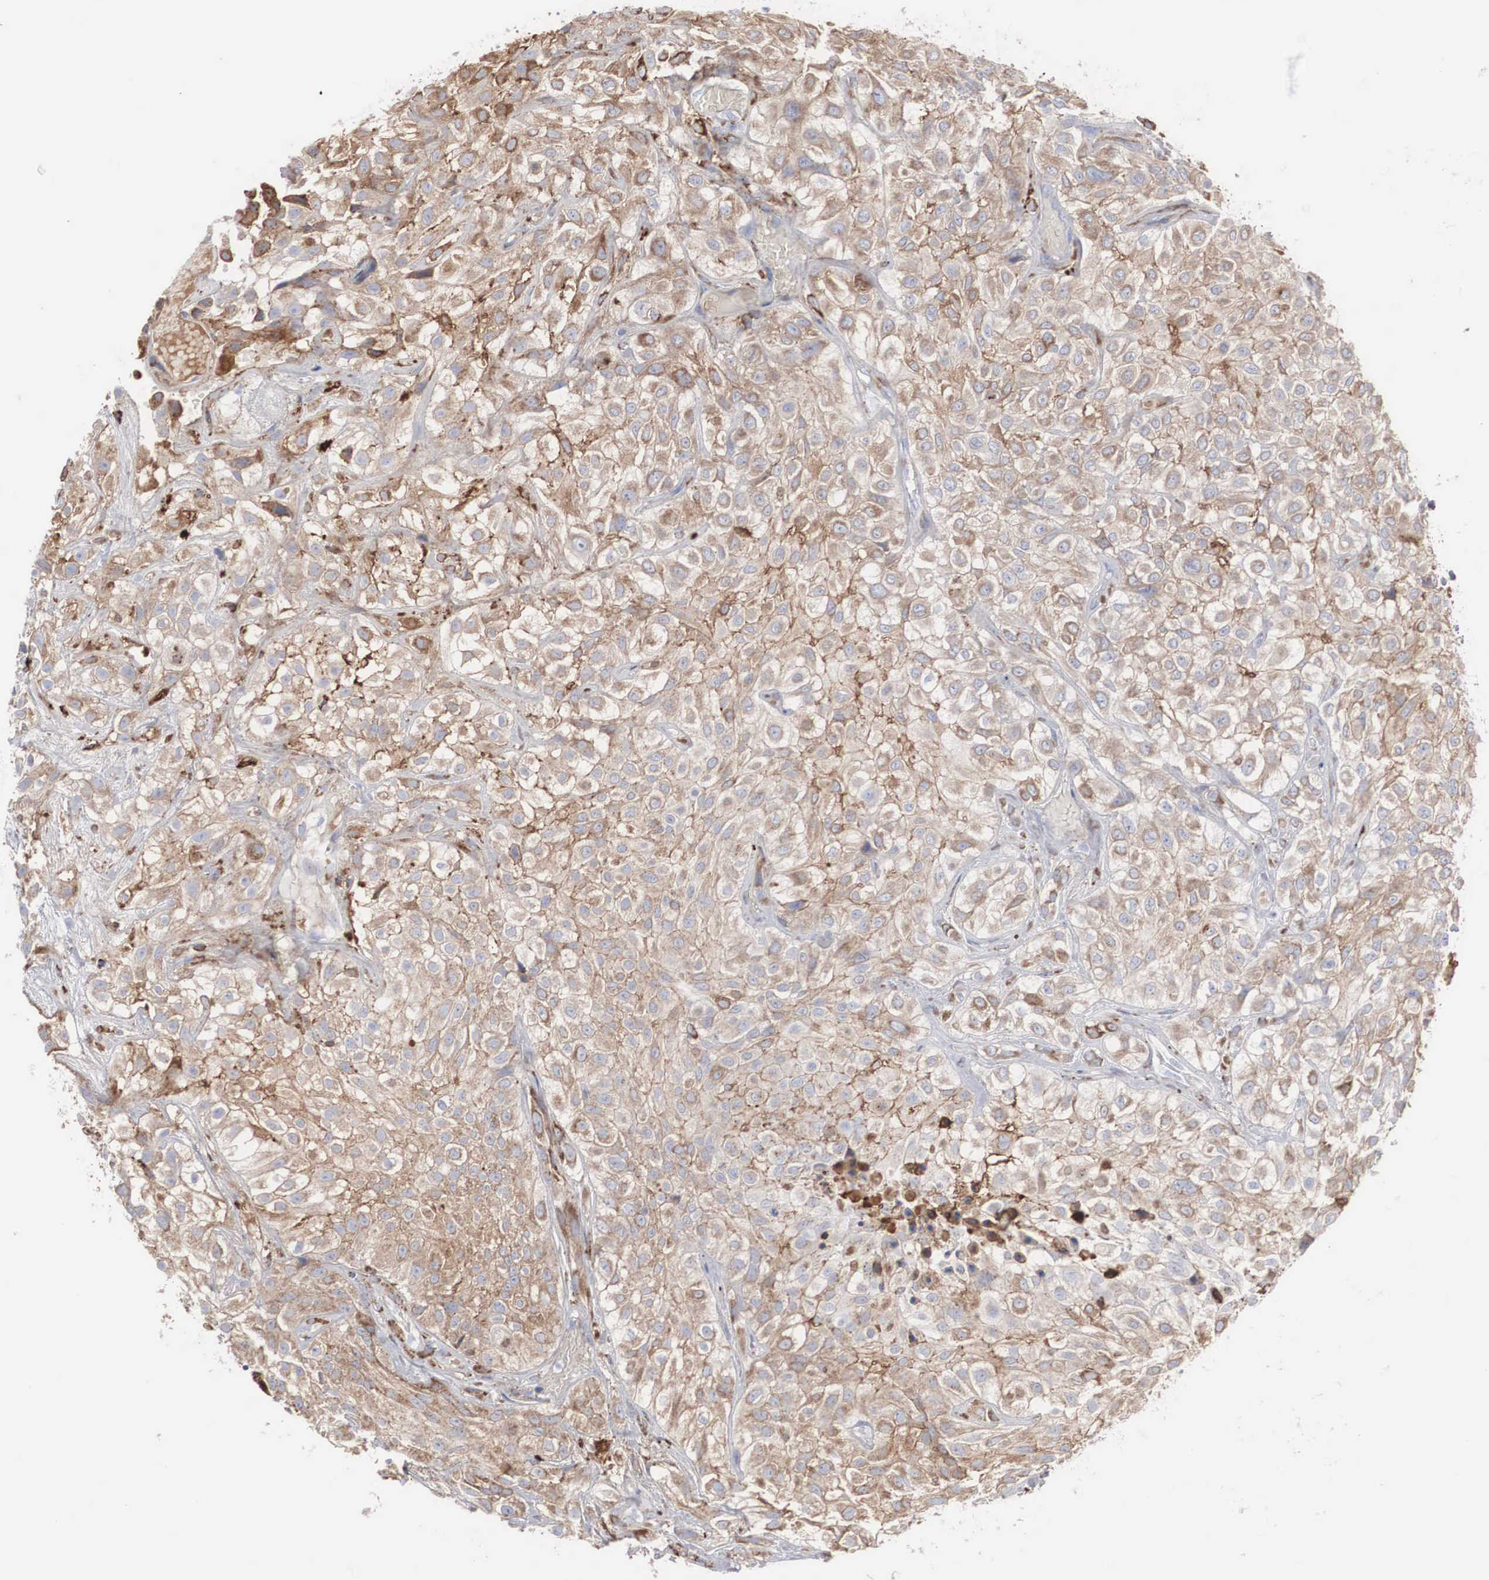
{"staining": {"intensity": "weak", "quantity": ">75%", "location": "cytoplasmic/membranous"}, "tissue": "urothelial cancer", "cell_type": "Tumor cells", "image_type": "cancer", "snomed": [{"axis": "morphology", "description": "Urothelial carcinoma, High grade"}, {"axis": "topography", "description": "Urinary bladder"}], "caption": "A high-resolution photomicrograph shows immunohistochemistry (IHC) staining of urothelial carcinoma (high-grade), which demonstrates weak cytoplasmic/membranous expression in approximately >75% of tumor cells.", "gene": "LGALS3BP", "patient": {"sex": "male", "age": 56}}